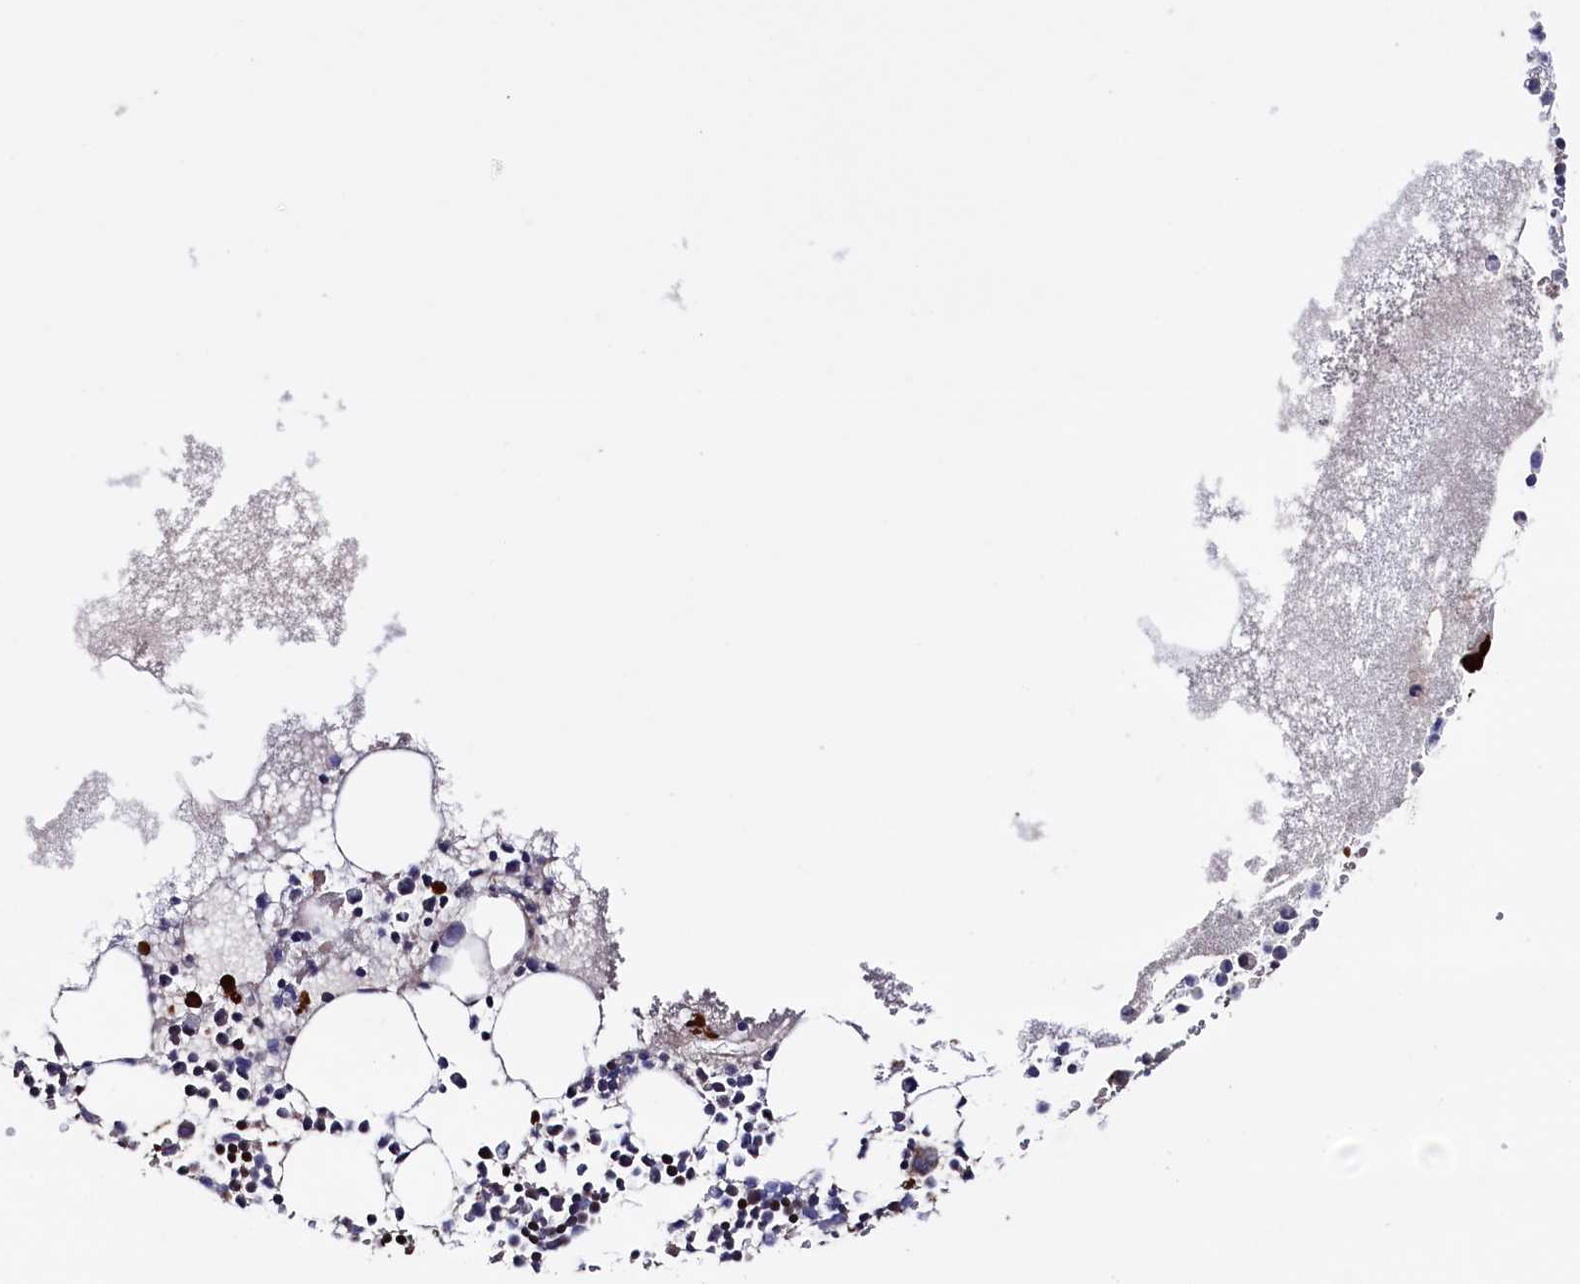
{"staining": {"intensity": "strong", "quantity": "<25%", "location": "cytoplasmic/membranous"}, "tissue": "bone marrow", "cell_type": "Hematopoietic cells", "image_type": "normal", "snomed": [{"axis": "morphology", "description": "Normal tissue, NOS"}, {"axis": "topography", "description": "Bone marrow"}], "caption": "Immunohistochemistry staining of unremarkable bone marrow, which reveals medium levels of strong cytoplasmic/membranous expression in approximately <25% of hematopoietic cells indicating strong cytoplasmic/membranous protein positivity. The staining was performed using DAB (brown) for protein detection and nuclei were counterstained in hematoxylin (blue).", "gene": "ZNF891", "patient": {"sex": "female", "age": 78}}